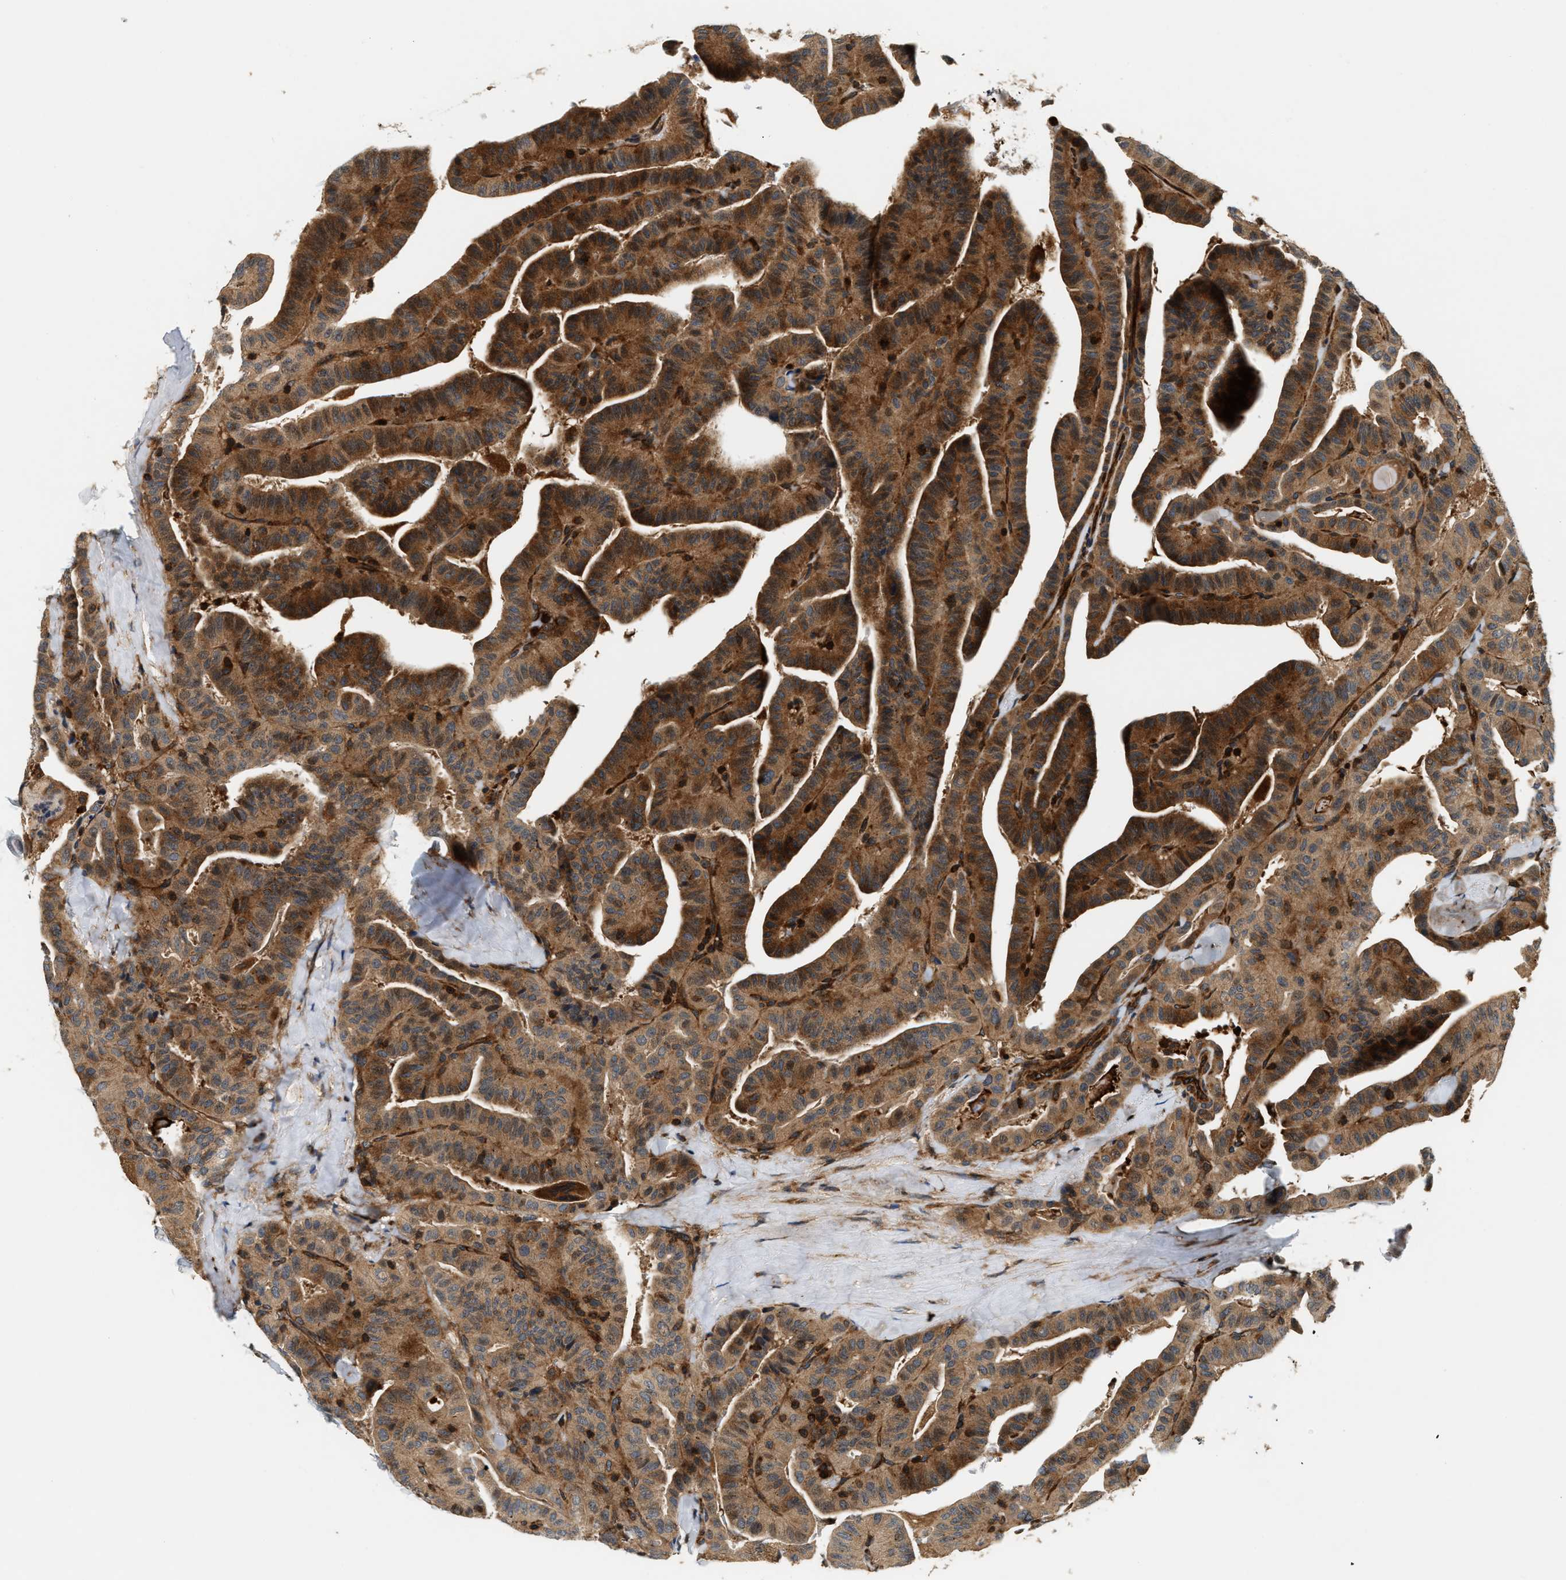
{"staining": {"intensity": "moderate", "quantity": ">75%", "location": "cytoplasmic/membranous"}, "tissue": "thyroid cancer", "cell_type": "Tumor cells", "image_type": "cancer", "snomed": [{"axis": "morphology", "description": "Papillary adenocarcinoma, NOS"}, {"axis": "topography", "description": "Thyroid gland"}], "caption": "Immunohistochemical staining of human thyroid papillary adenocarcinoma reveals medium levels of moderate cytoplasmic/membranous protein positivity in about >75% of tumor cells.", "gene": "SAMD9", "patient": {"sex": "male", "age": 77}}